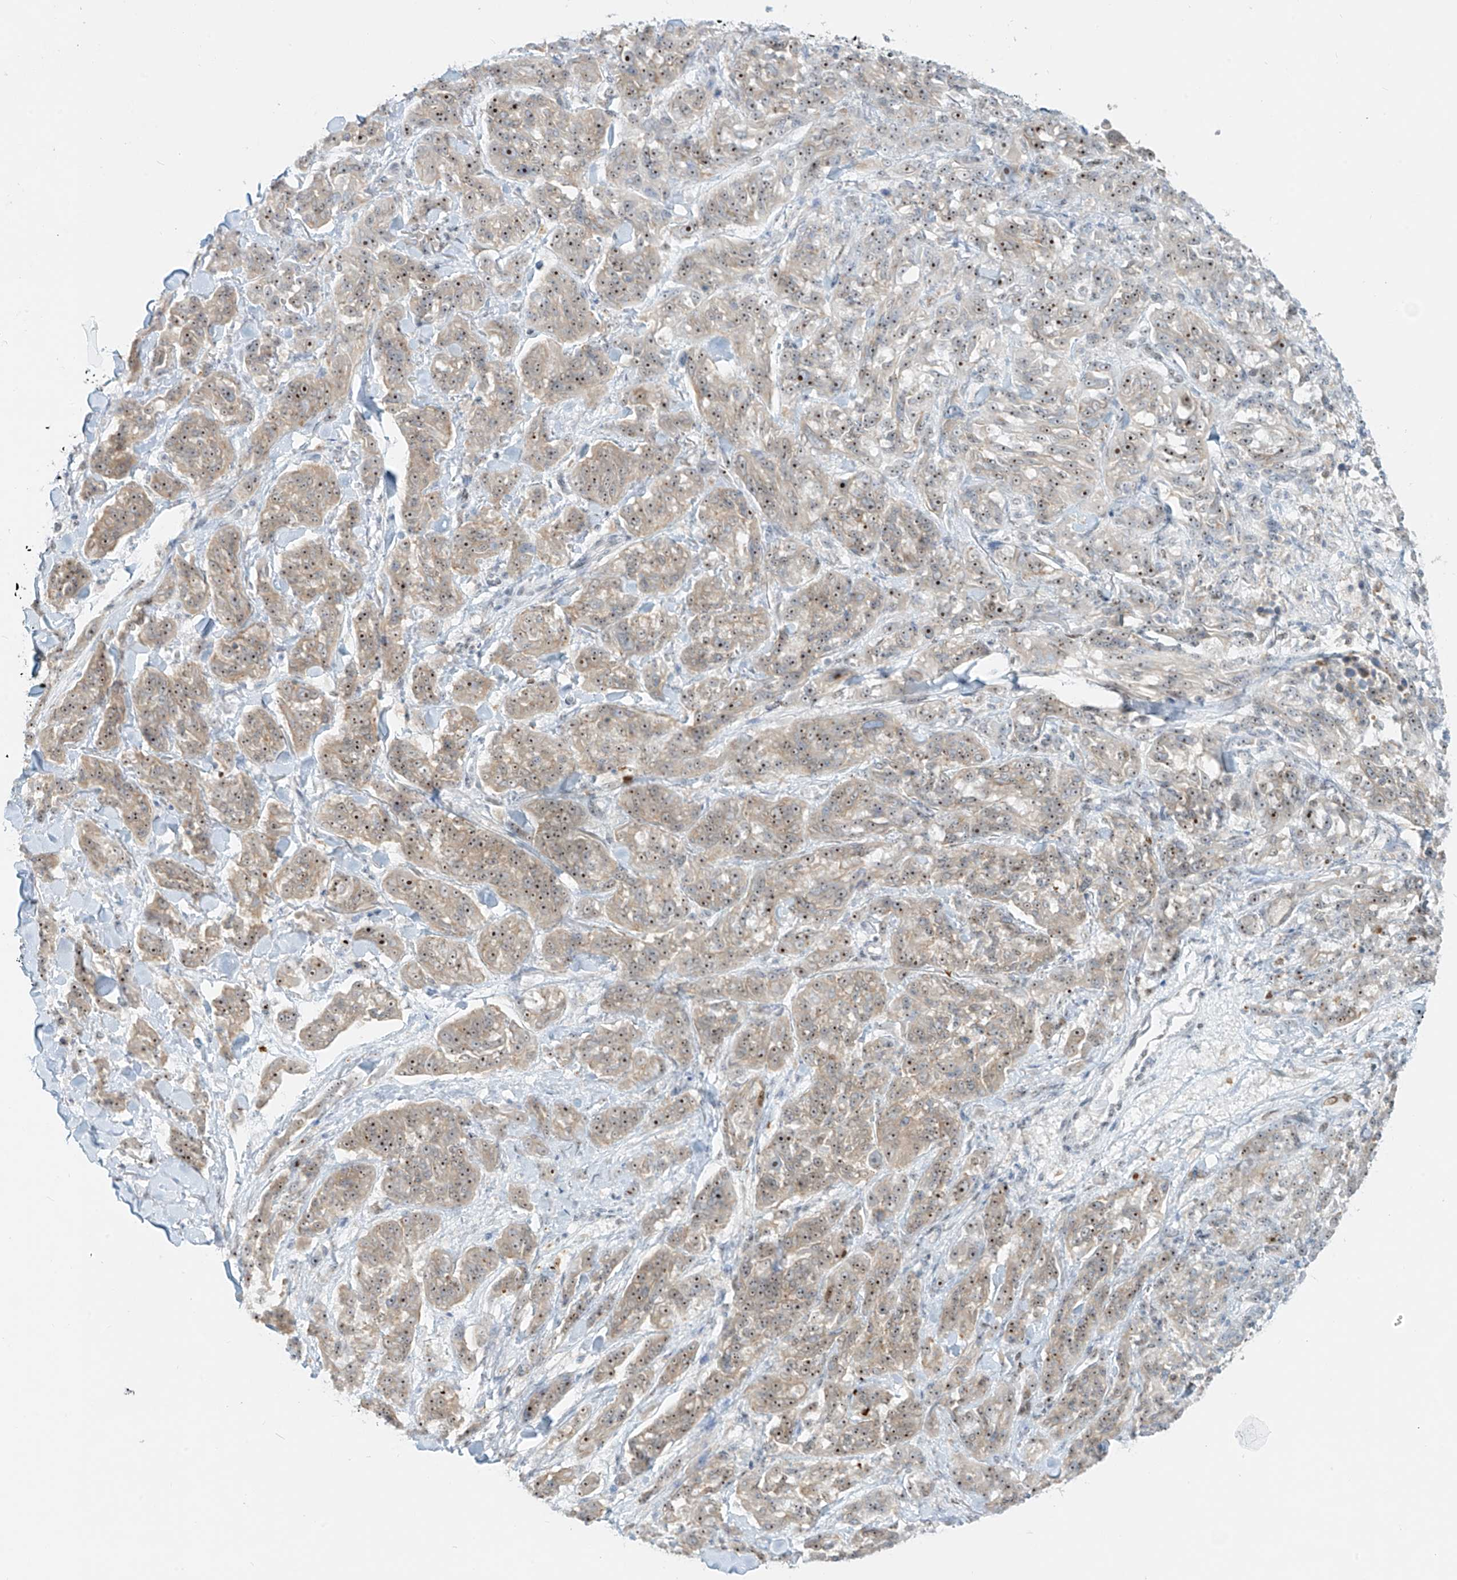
{"staining": {"intensity": "moderate", "quantity": "25%-75%", "location": "cytoplasmic/membranous,nuclear"}, "tissue": "melanoma", "cell_type": "Tumor cells", "image_type": "cancer", "snomed": [{"axis": "morphology", "description": "Malignant melanoma, NOS"}, {"axis": "topography", "description": "Skin"}], "caption": "Melanoma stained with immunohistochemistry displays moderate cytoplasmic/membranous and nuclear positivity in about 25%-75% of tumor cells. The staining was performed using DAB (3,3'-diaminobenzidine) to visualize the protein expression in brown, while the nuclei were stained in blue with hematoxylin (Magnification: 20x).", "gene": "SAMD15", "patient": {"sex": "male", "age": 53}}